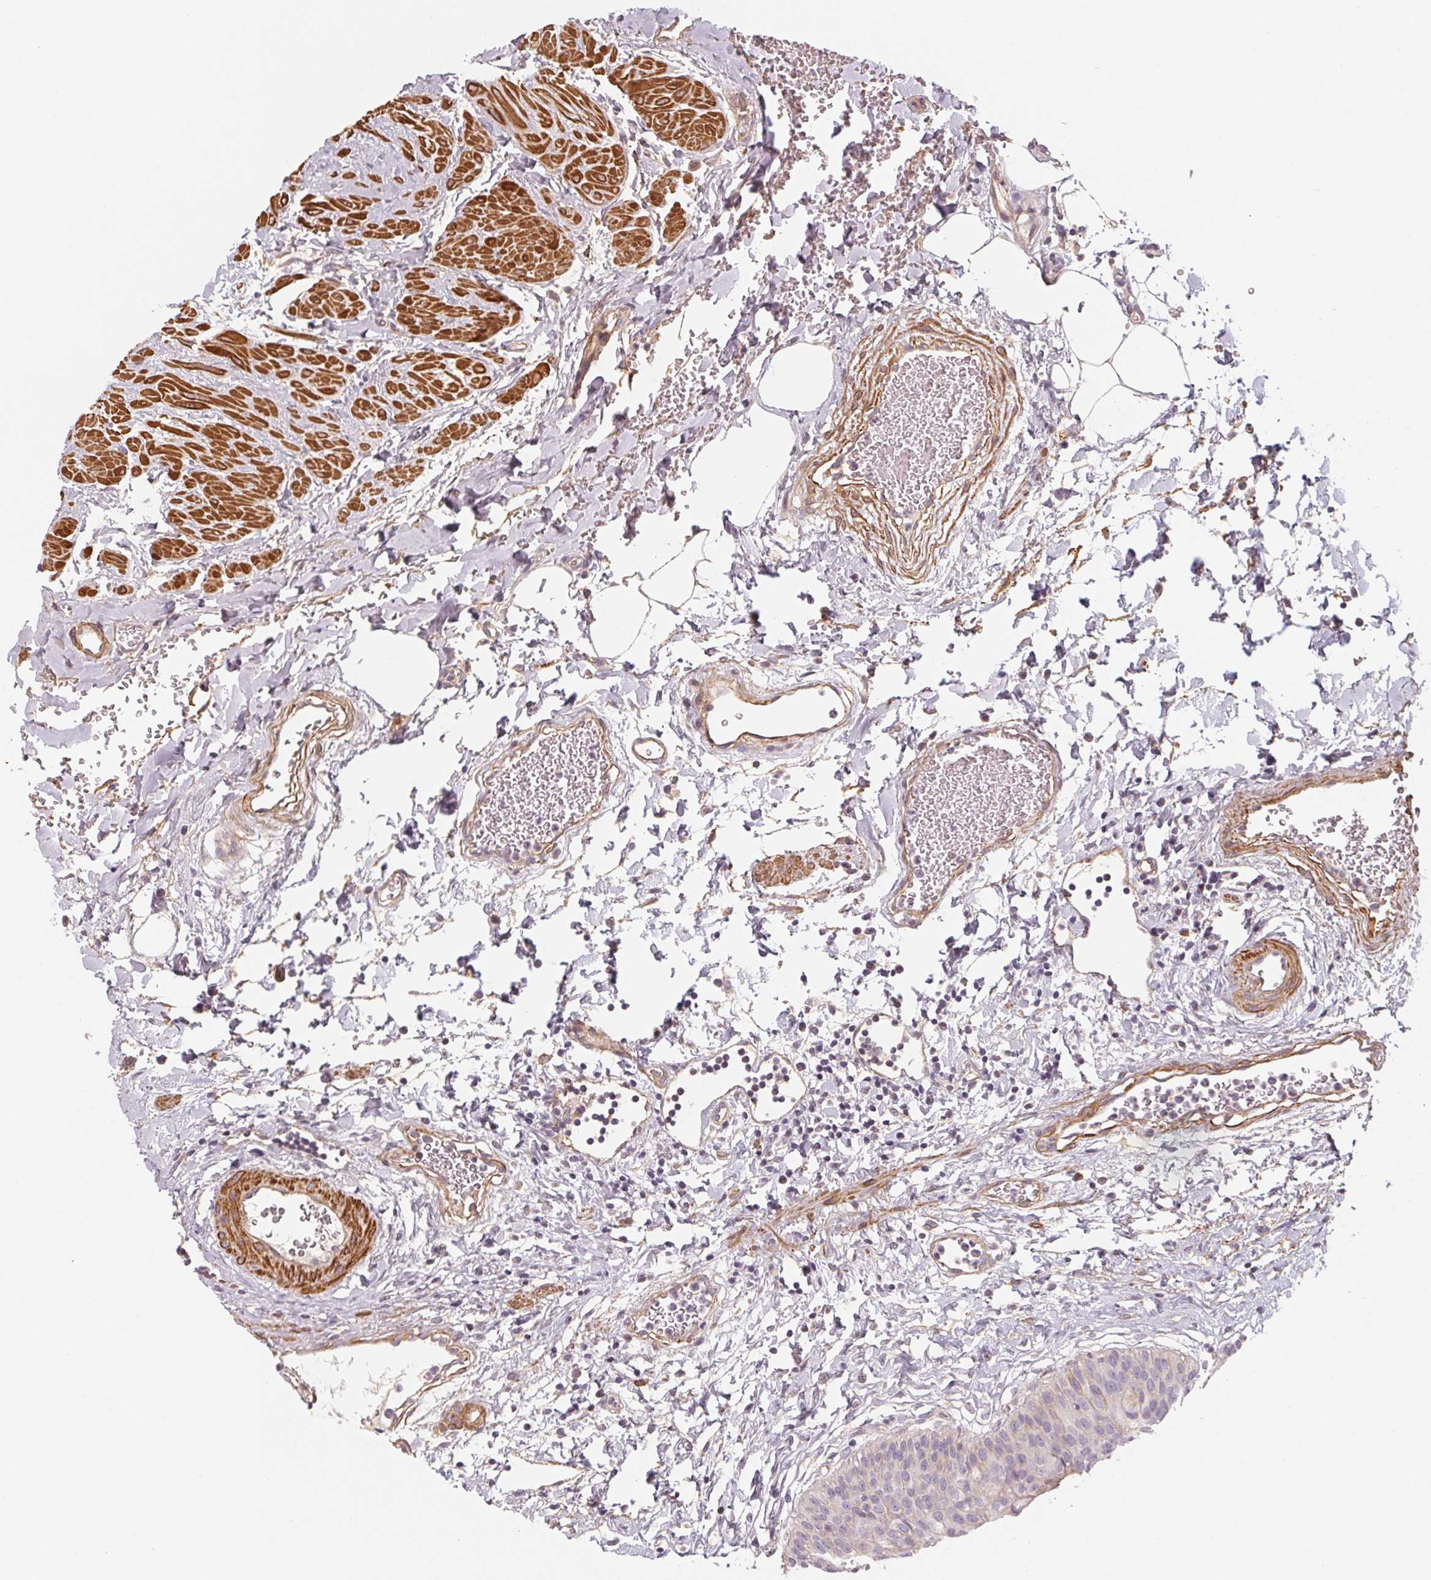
{"staining": {"intensity": "weak", "quantity": "<25%", "location": "cytoplasmic/membranous"}, "tissue": "urinary bladder", "cell_type": "Urothelial cells", "image_type": "normal", "snomed": [{"axis": "morphology", "description": "Normal tissue, NOS"}, {"axis": "topography", "description": "Urinary bladder"}], "caption": "This is a image of IHC staining of unremarkable urinary bladder, which shows no staining in urothelial cells. (DAB immunohistochemistry with hematoxylin counter stain).", "gene": "CCDC112", "patient": {"sex": "male", "age": 55}}